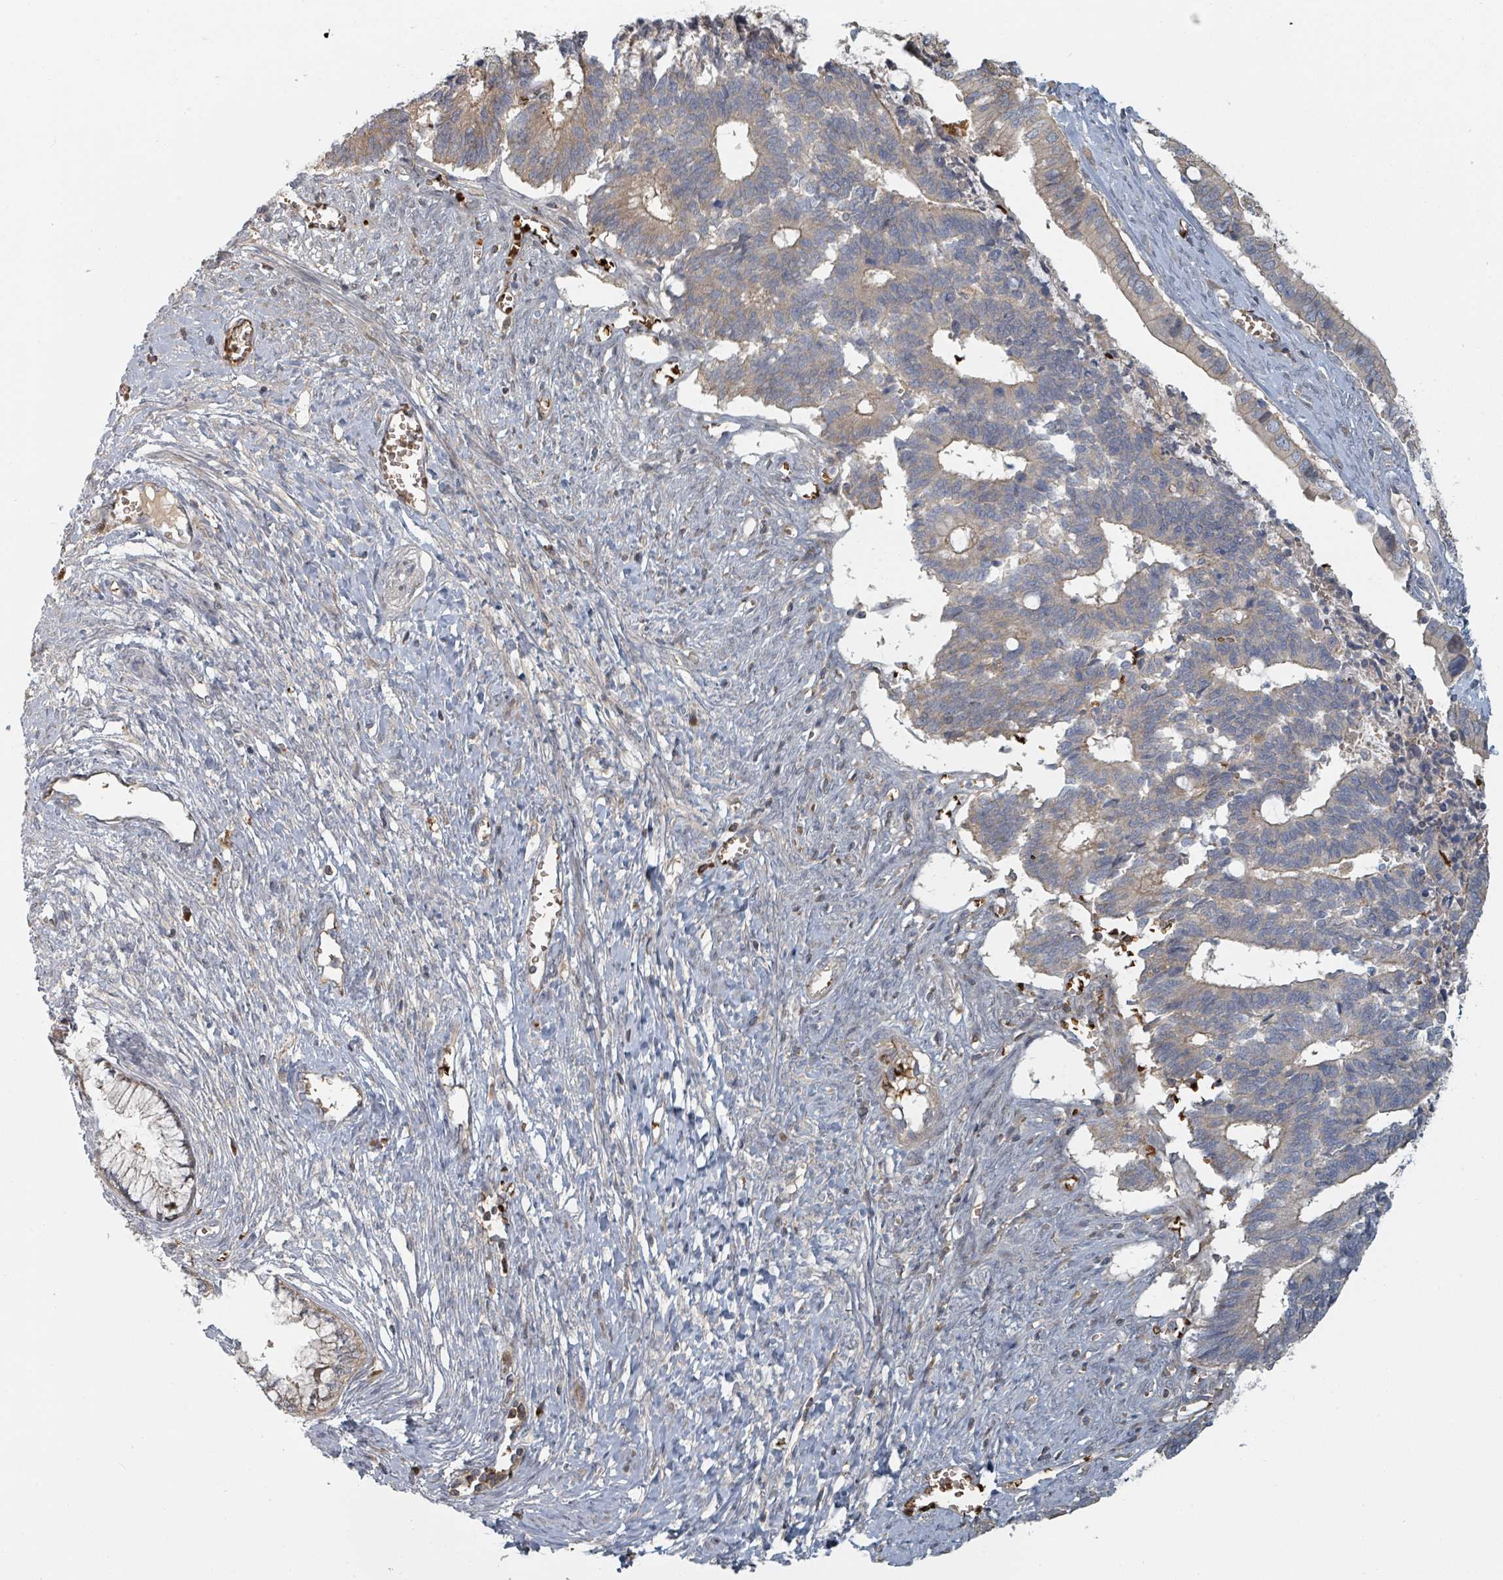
{"staining": {"intensity": "weak", "quantity": "25%-75%", "location": "cytoplasmic/membranous"}, "tissue": "cervical cancer", "cell_type": "Tumor cells", "image_type": "cancer", "snomed": [{"axis": "morphology", "description": "Adenocarcinoma, NOS"}, {"axis": "topography", "description": "Cervix"}], "caption": "Cervical adenocarcinoma stained for a protein (brown) exhibits weak cytoplasmic/membranous positive staining in approximately 25%-75% of tumor cells.", "gene": "TRPC4AP", "patient": {"sex": "female", "age": 44}}